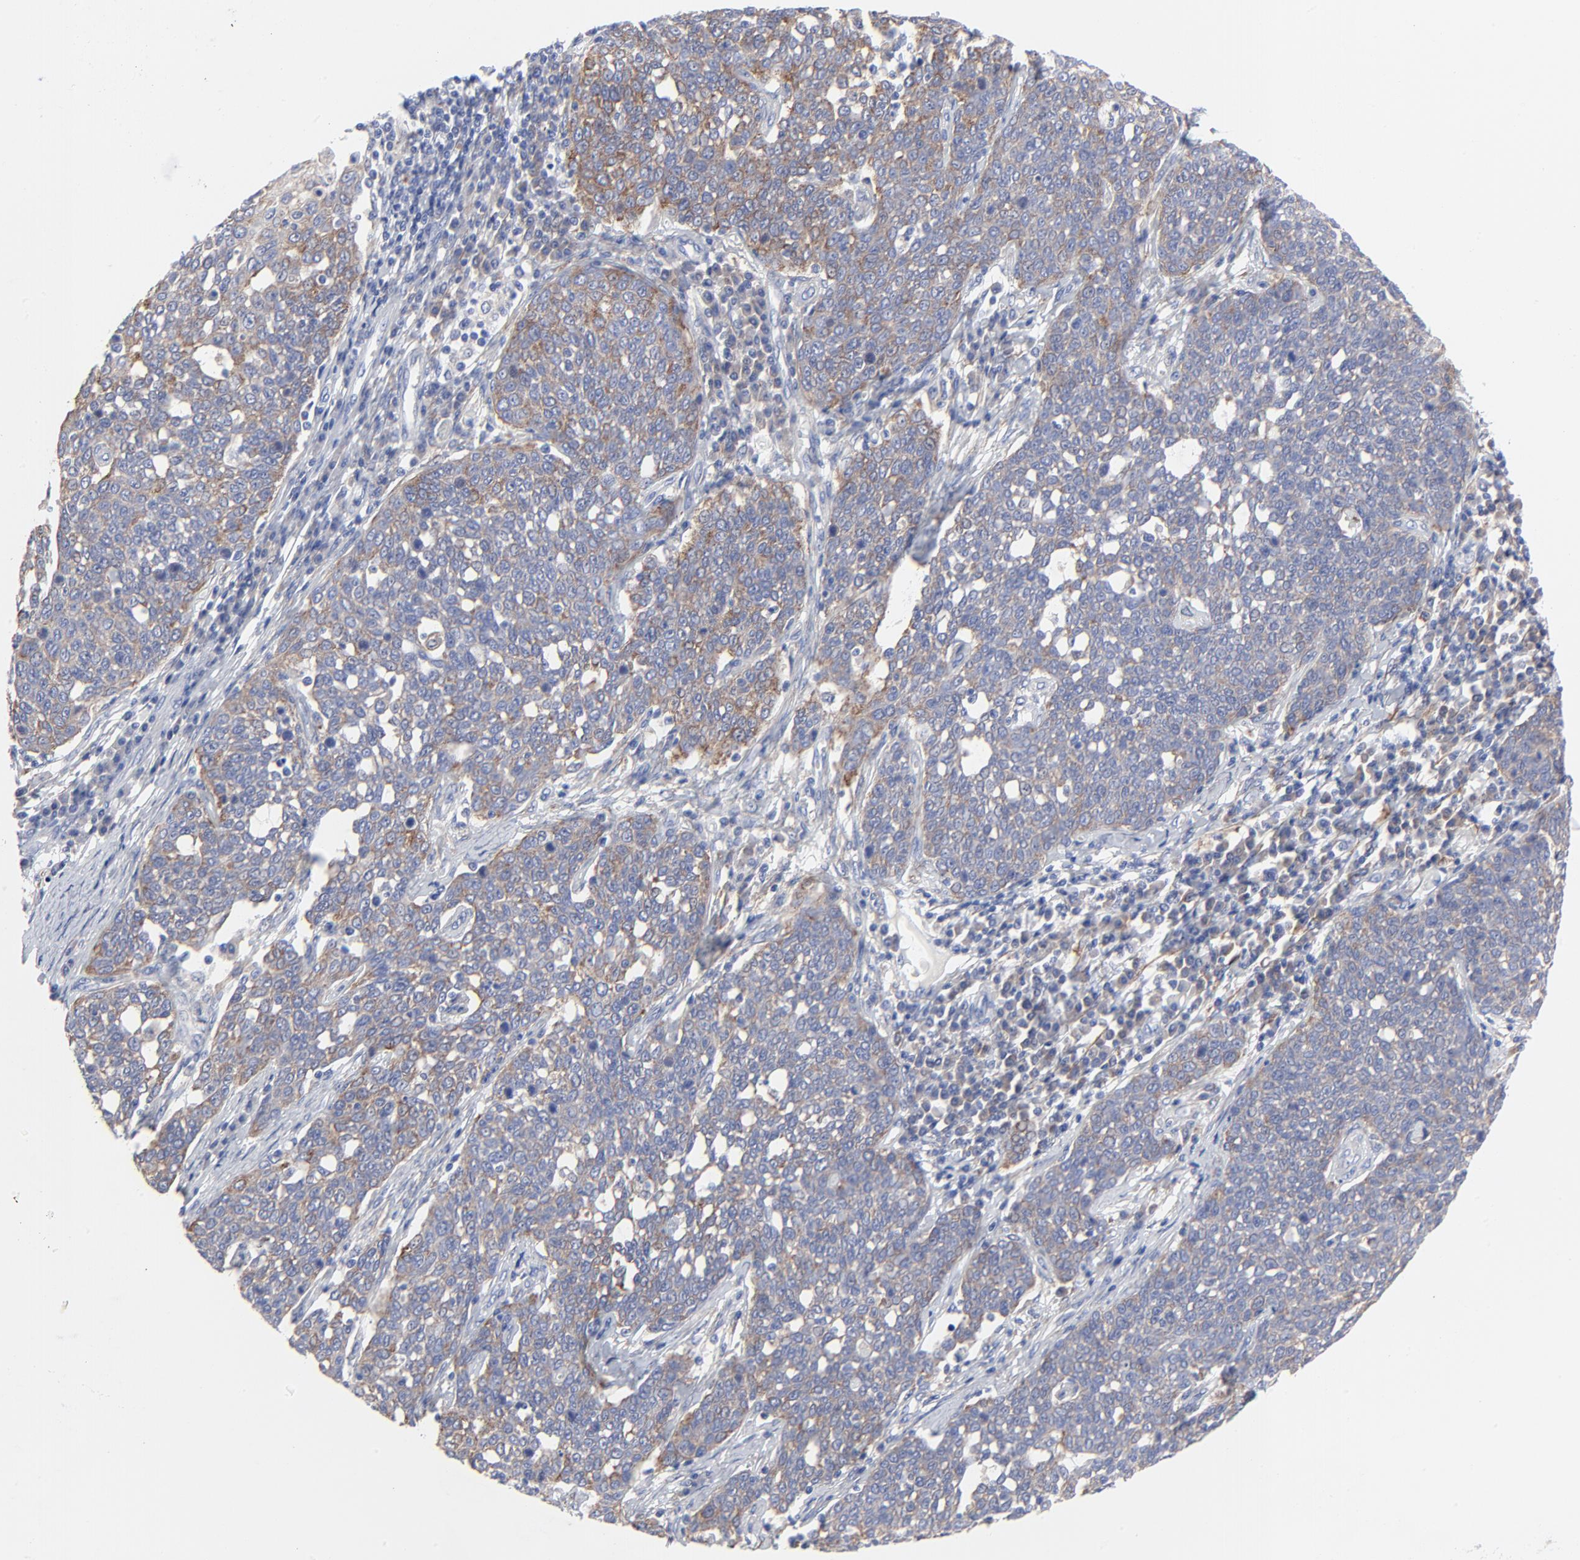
{"staining": {"intensity": "weak", "quantity": ">75%", "location": "cytoplasmic/membranous"}, "tissue": "cervical cancer", "cell_type": "Tumor cells", "image_type": "cancer", "snomed": [{"axis": "morphology", "description": "Squamous cell carcinoma, NOS"}, {"axis": "topography", "description": "Cervix"}], "caption": "Squamous cell carcinoma (cervical) stained for a protein exhibits weak cytoplasmic/membranous positivity in tumor cells.", "gene": "STAT2", "patient": {"sex": "female", "age": 34}}